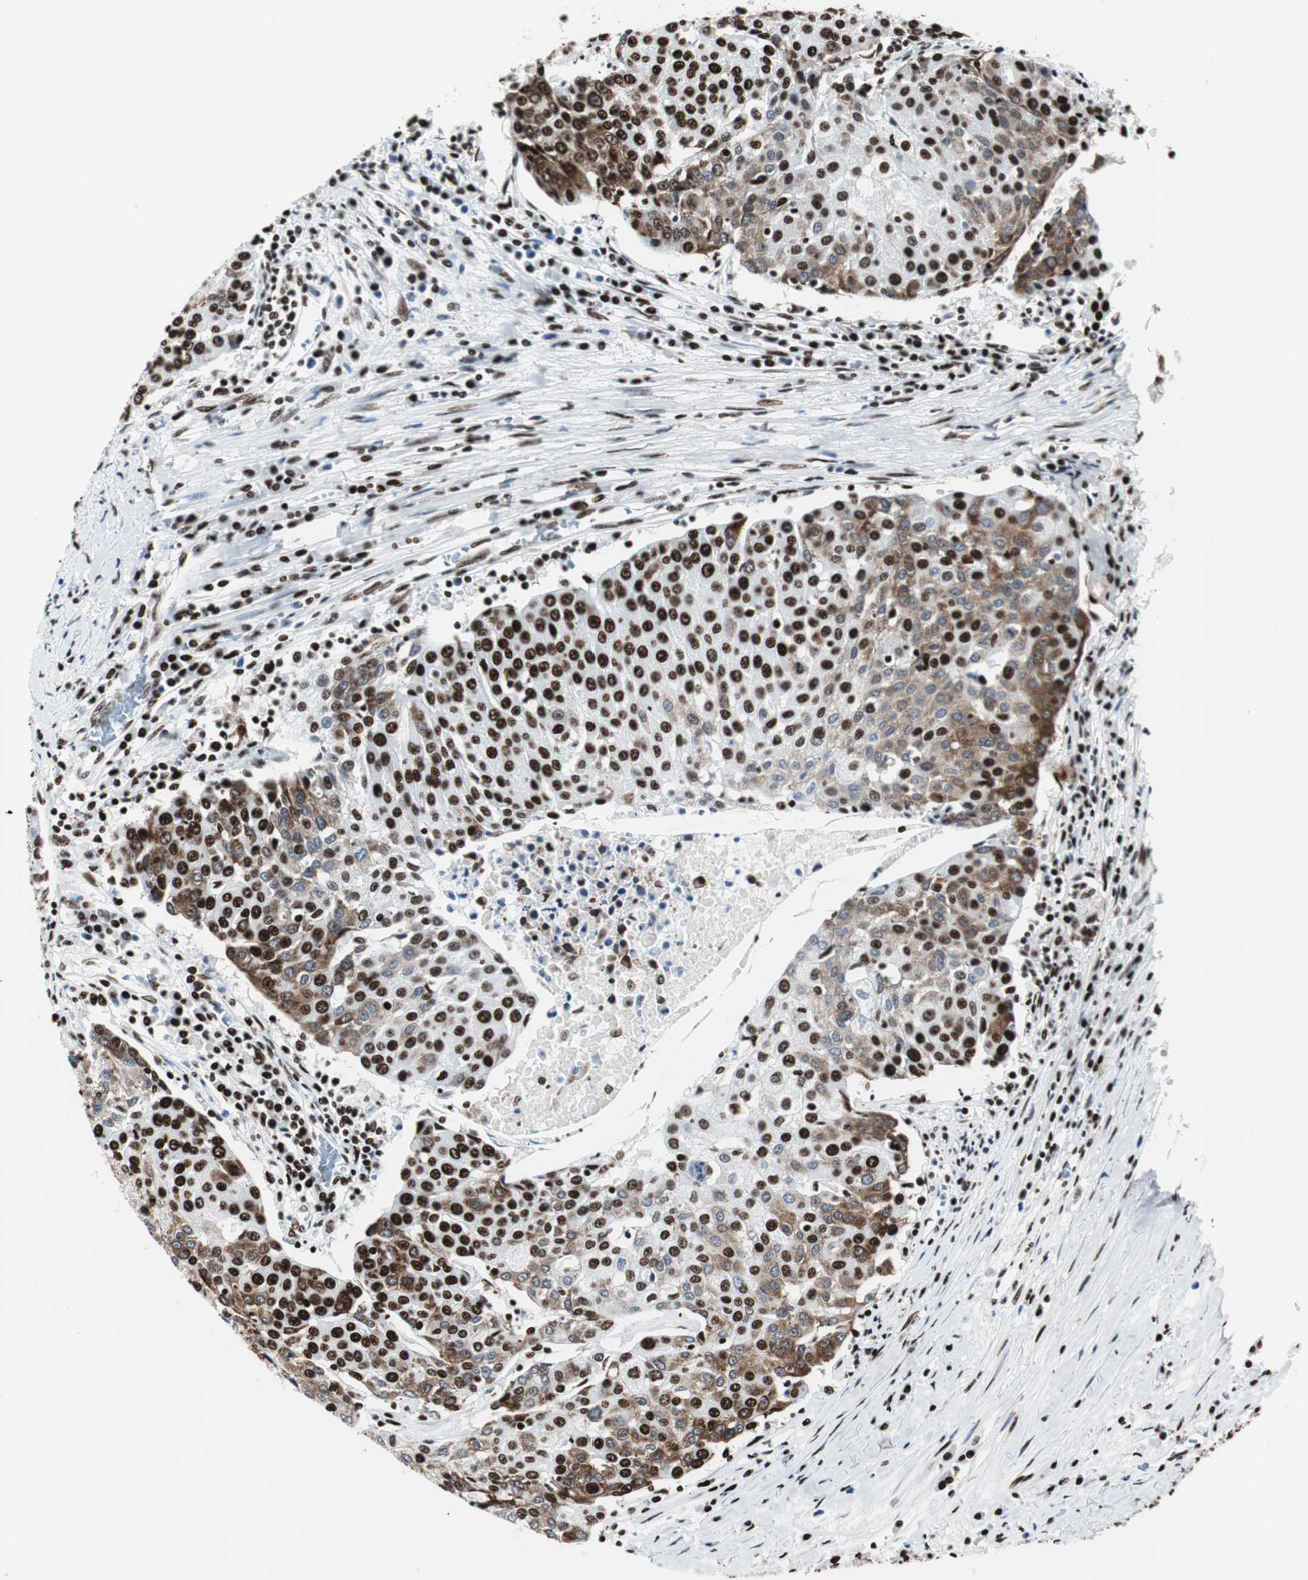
{"staining": {"intensity": "strong", "quantity": ">75%", "location": "cytoplasmic/membranous,nuclear"}, "tissue": "urothelial cancer", "cell_type": "Tumor cells", "image_type": "cancer", "snomed": [{"axis": "morphology", "description": "Urothelial carcinoma, High grade"}, {"axis": "topography", "description": "Urinary bladder"}], "caption": "IHC photomicrograph of urothelial cancer stained for a protein (brown), which shows high levels of strong cytoplasmic/membranous and nuclear staining in approximately >75% of tumor cells.", "gene": "NCL", "patient": {"sex": "female", "age": 85}}